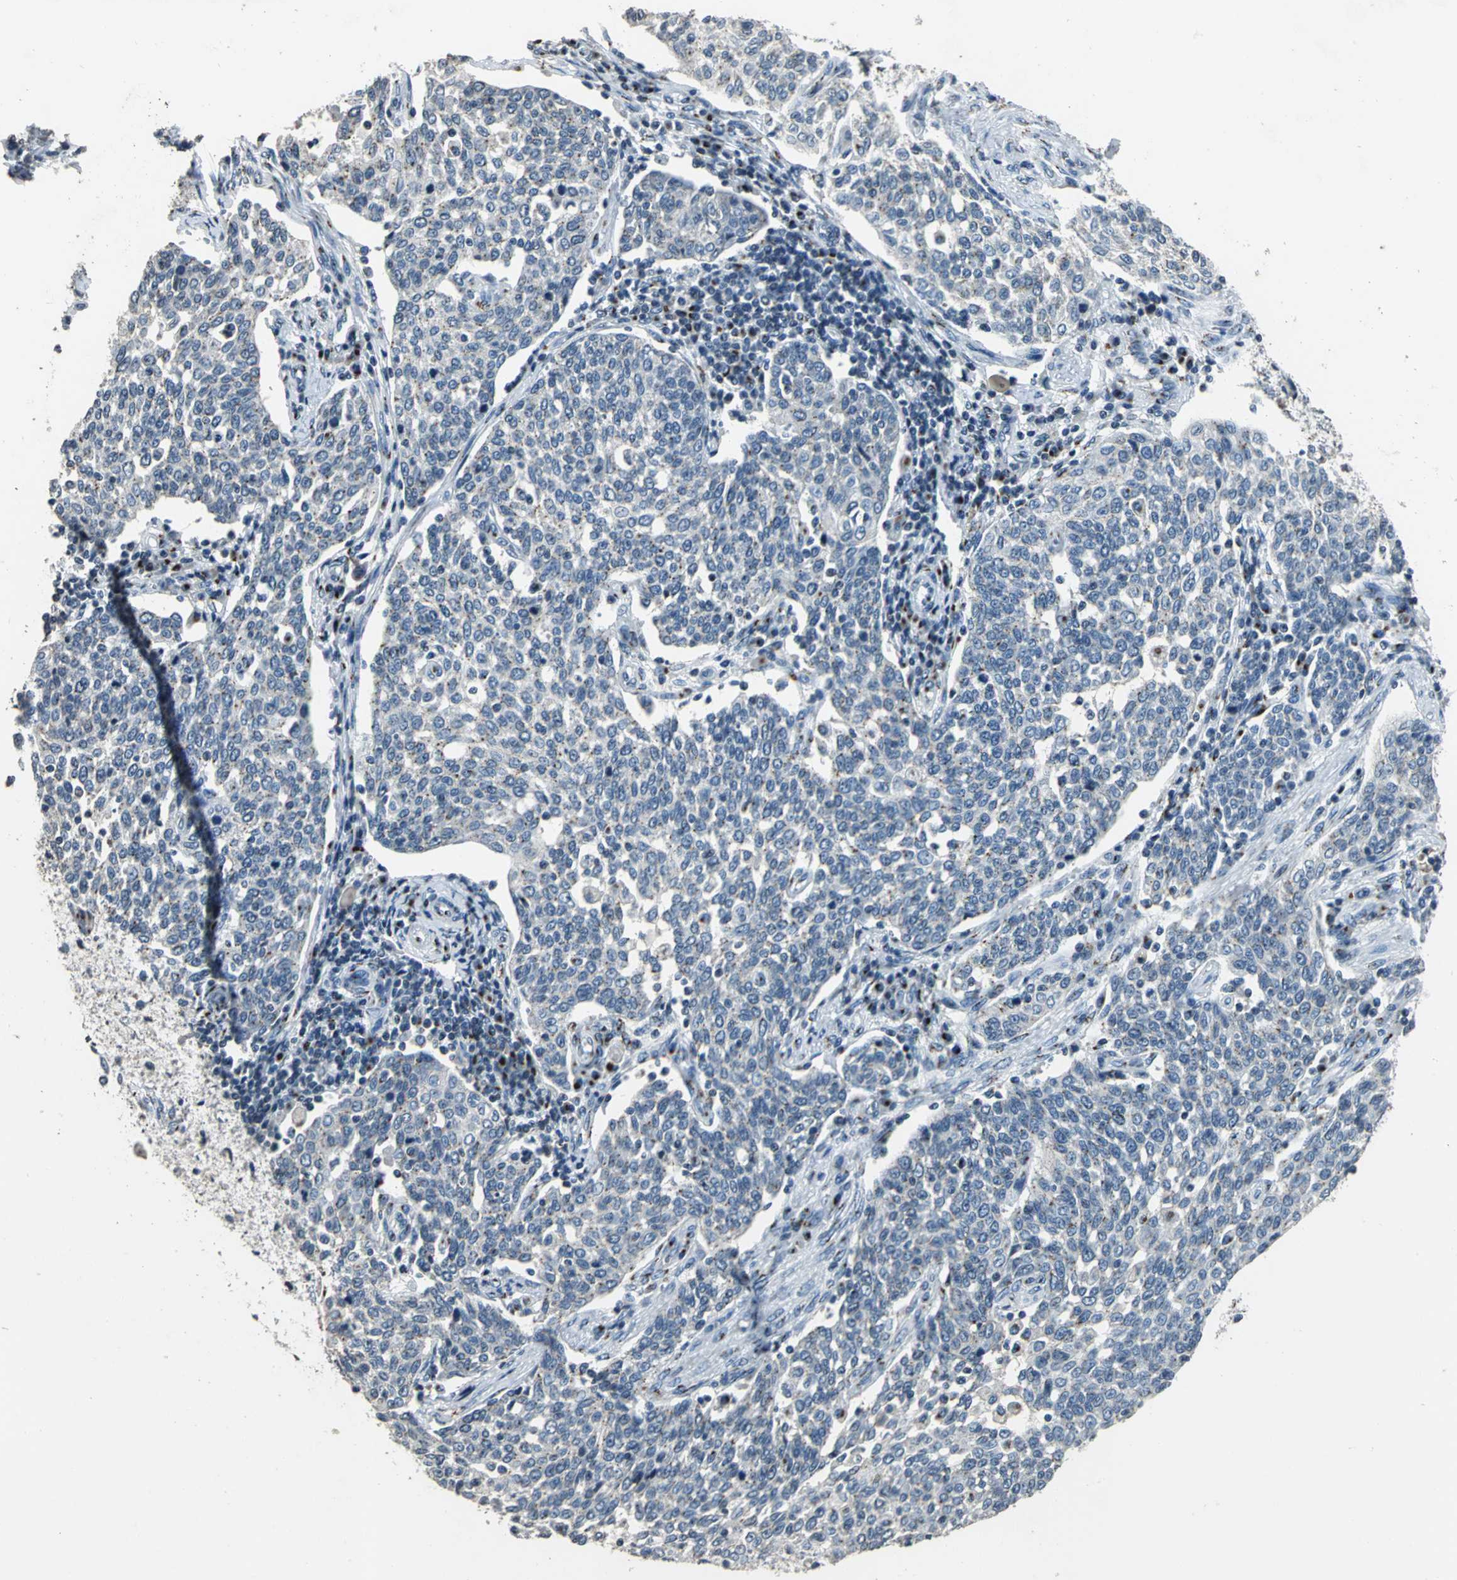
{"staining": {"intensity": "weak", "quantity": "<25%", "location": "cytoplasmic/membranous"}, "tissue": "cervical cancer", "cell_type": "Tumor cells", "image_type": "cancer", "snomed": [{"axis": "morphology", "description": "Squamous cell carcinoma, NOS"}, {"axis": "topography", "description": "Cervix"}], "caption": "A histopathology image of cervical cancer stained for a protein reveals no brown staining in tumor cells.", "gene": "TMEM115", "patient": {"sex": "female", "age": 34}}